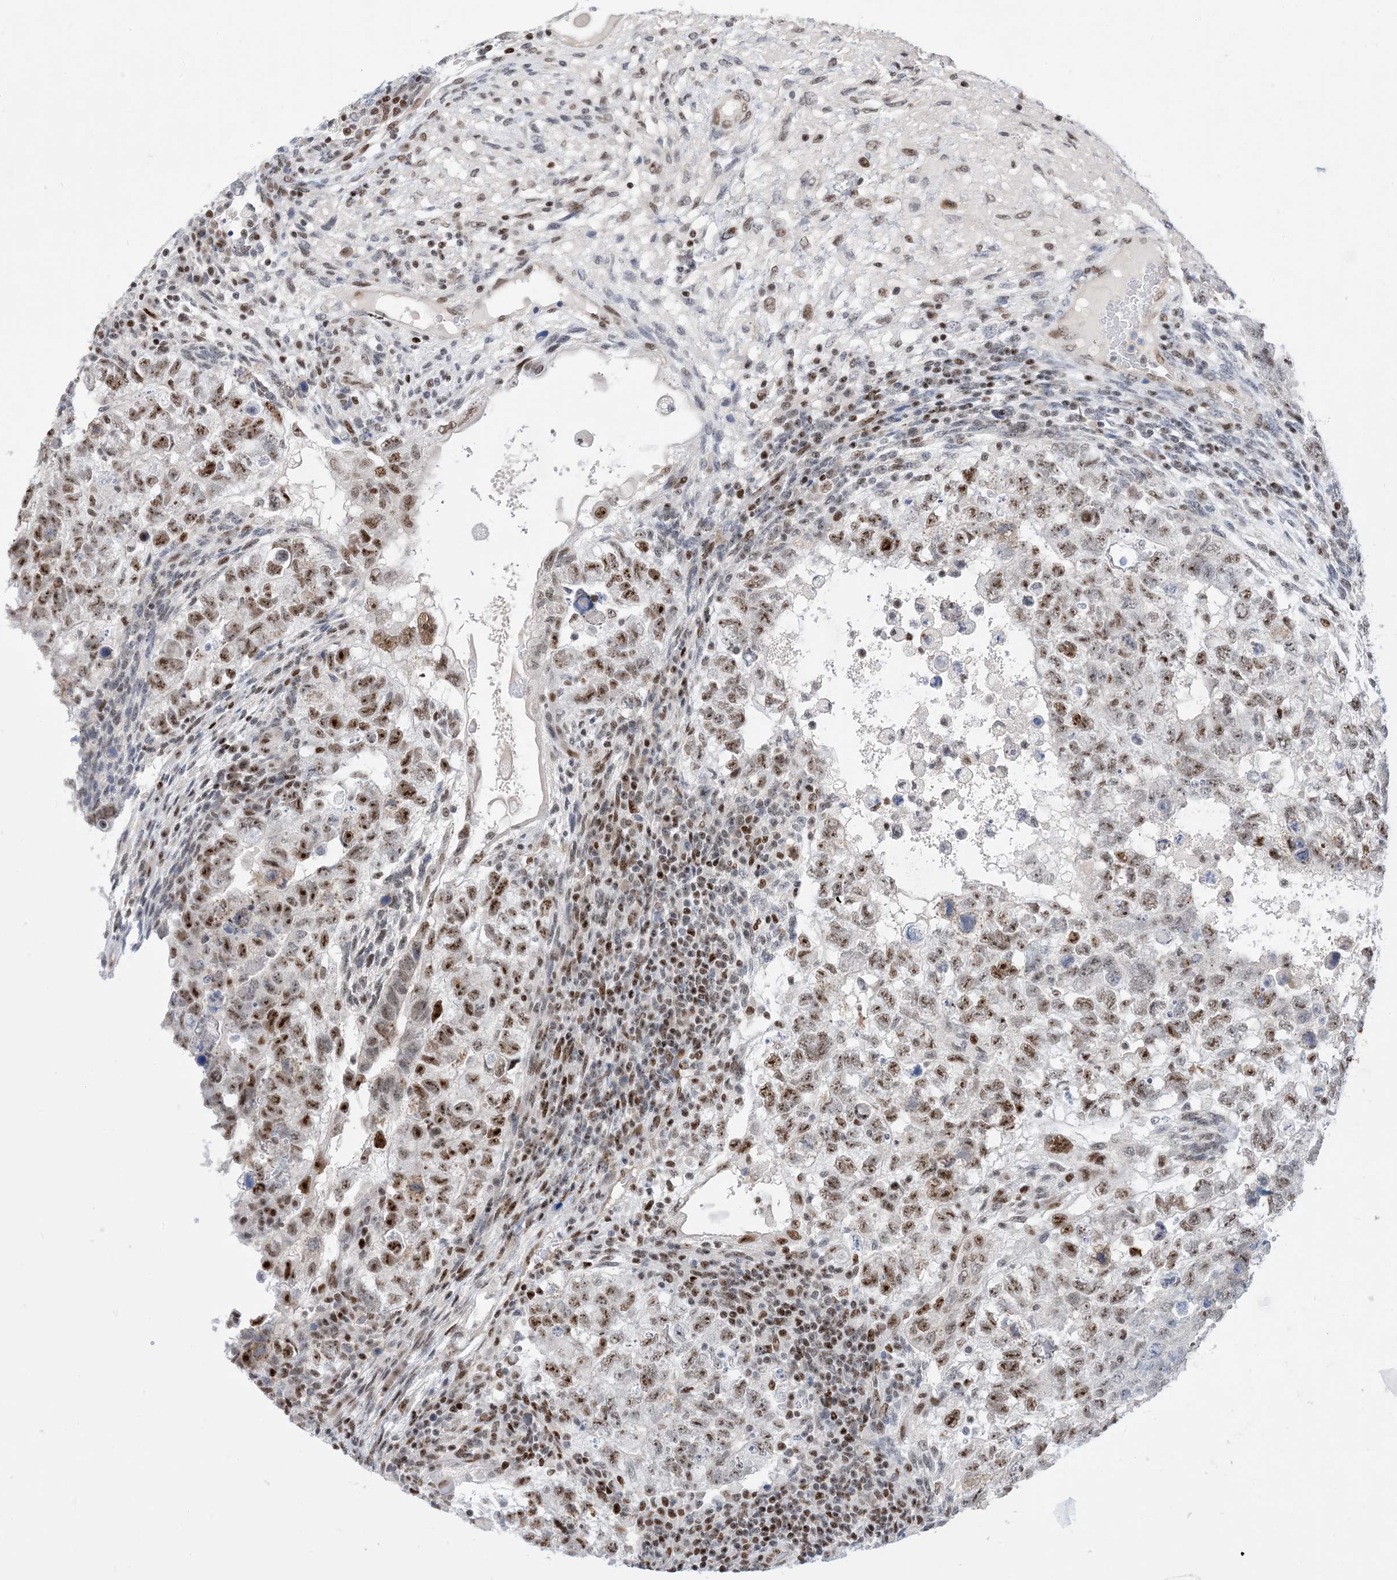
{"staining": {"intensity": "moderate", "quantity": ">75%", "location": "nuclear"}, "tissue": "testis cancer", "cell_type": "Tumor cells", "image_type": "cancer", "snomed": [{"axis": "morphology", "description": "Carcinoma, Embryonal, NOS"}, {"axis": "topography", "description": "Testis"}], "caption": "Protein staining demonstrates moderate nuclear expression in about >75% of tumor cells in testis cancer (embryonal carcinoma). Using DAB (3,3'-diaminobenzidine) (brown) and hematoxylin (blue) stains, captured at high magnification using brightfield microscopy.", "gene": "TSPYL1", "patient": {"sex": "male", "age": 36}}